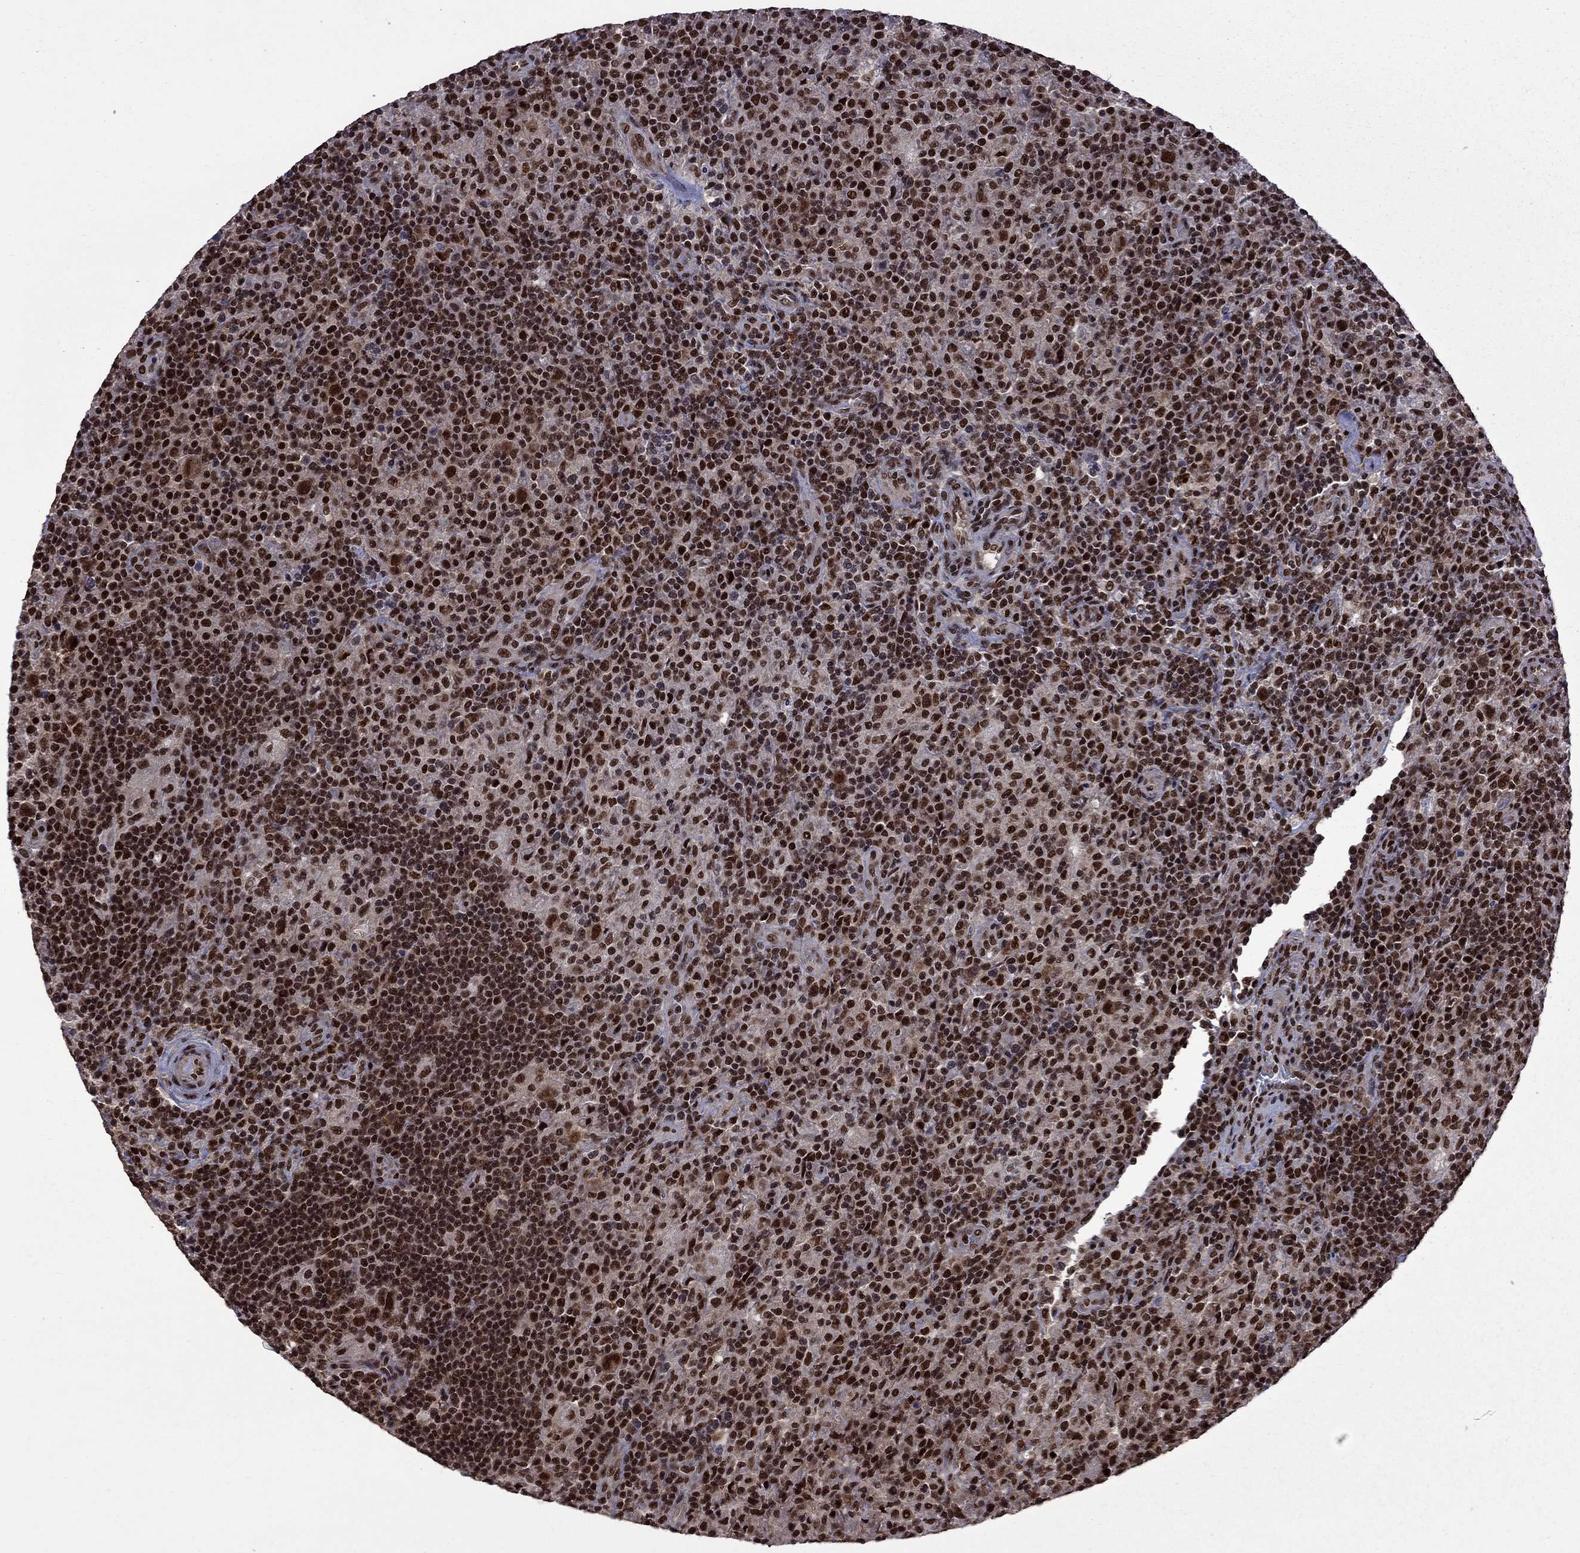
{"staining": {"intensity": "strong", "quantity": ">75%", "location": "nuclear"}, "tissue": "lymphoma", "cell_type": "Tumor cells", "image_type": "cancer", "snomed": [{"axis": "morphology", "description": "Hodgkin's disease, NOS"}, {"axis": "topography", "description": "Lymph node"}], "caption": "Strong nuclear staining for a protein is appreciated in approximately >75% of tumor cells of Hodgkin's disease using immunohistochemistry.", "gene": "MED25", "patient": {"sex": "male", "age": 70}}